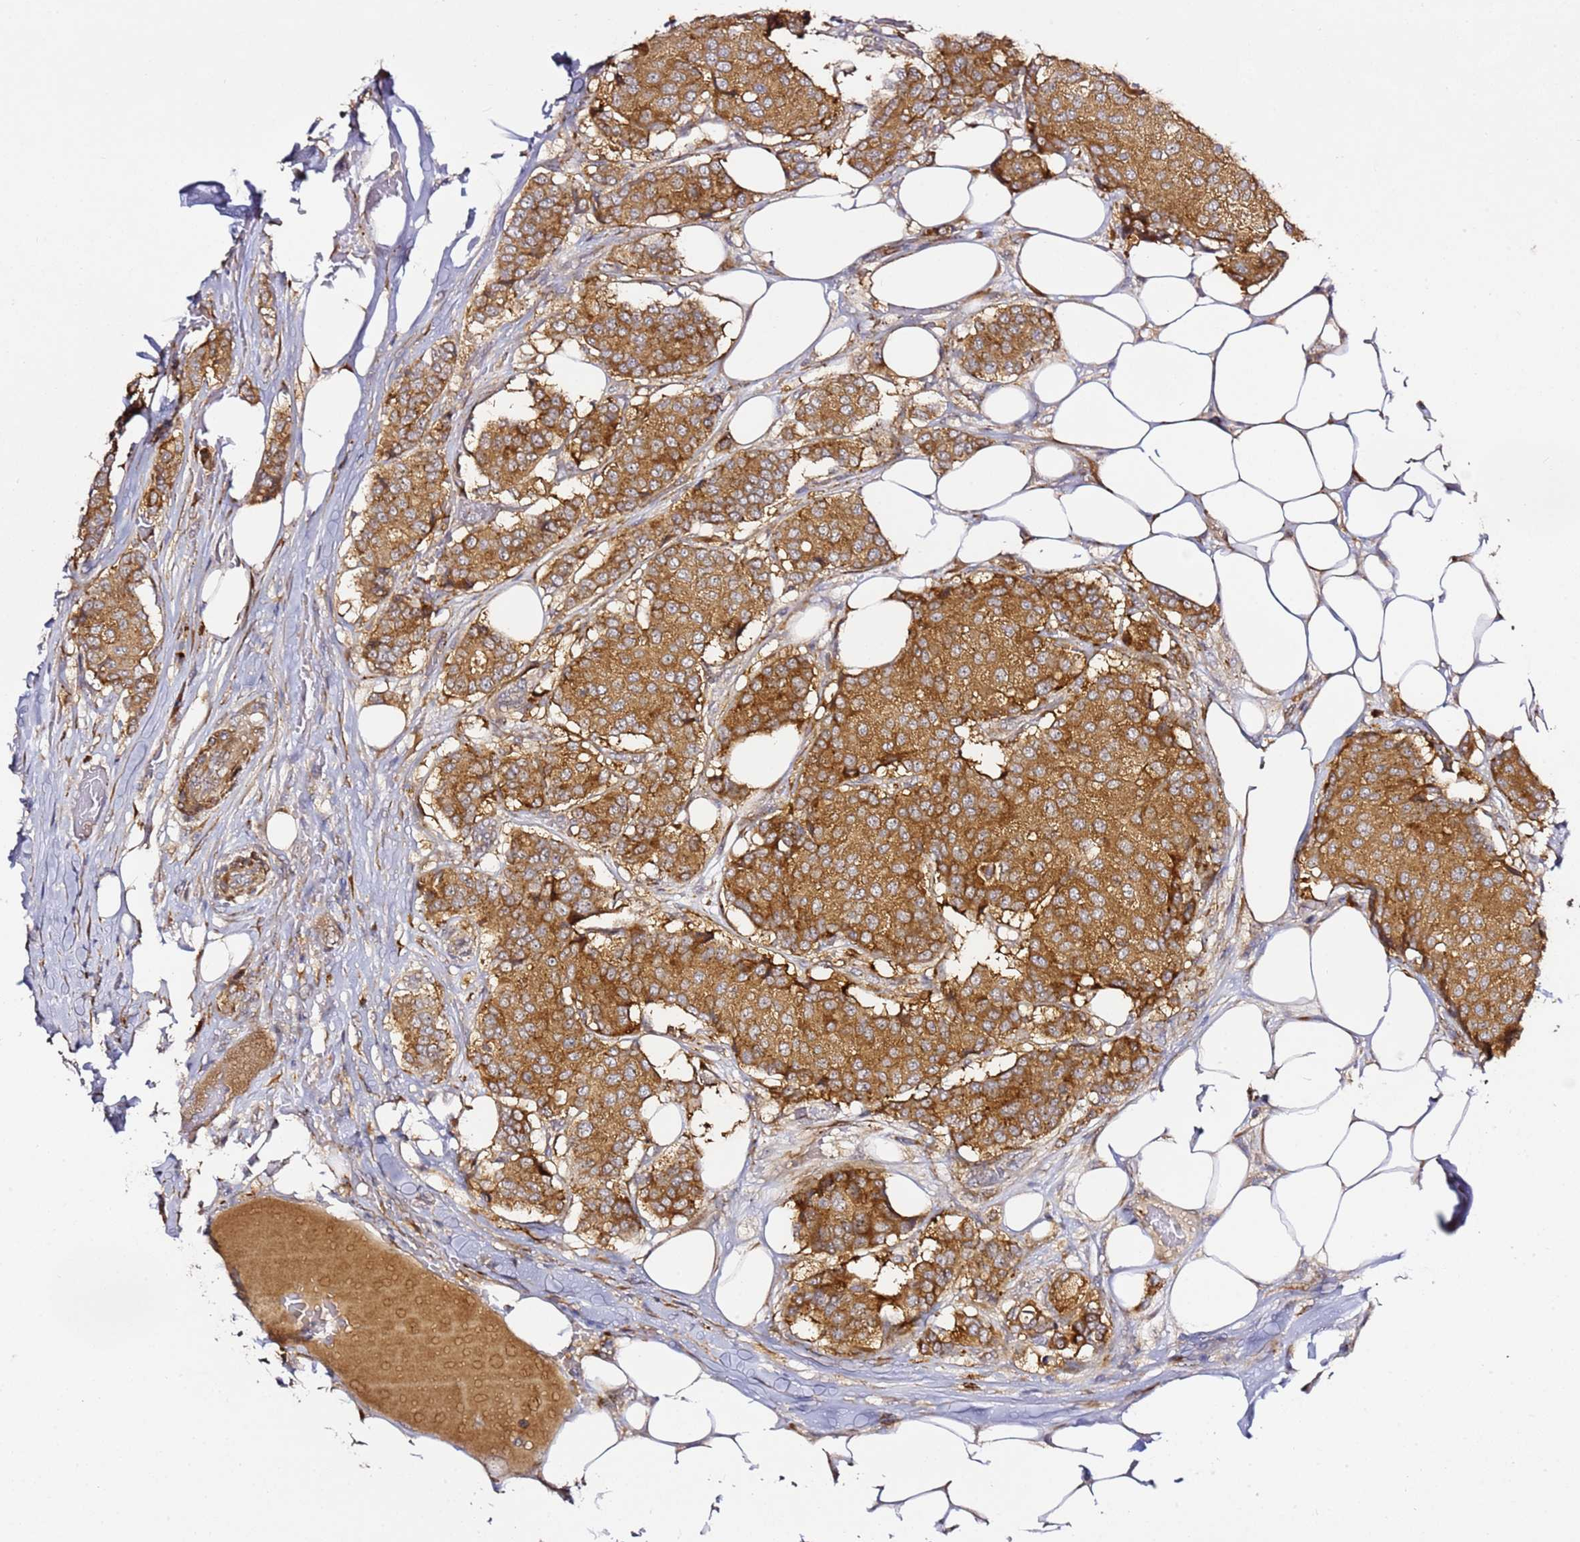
{"staining": {"intensity": "strong", "quantity": ">75%", "location": "cytoplasmic/membranous"}, "tissue": "breast cancer", "cell_type": "Tumor cells", "image_type": "cancer", "snomed": [{"axis": "morphology", "description": "Duct carcinoma"}, {"axis": "topography", "description": "Breast"}], "caption": "Brown immunohistochemical staining in human breast cancer (intraductal carcinoma) exhibits strong cytoplasmic/membranous expression in approximately >75% of tumor cells.", "gene": "PVRIG", "patient": {"sex": "female", "age": 75}}